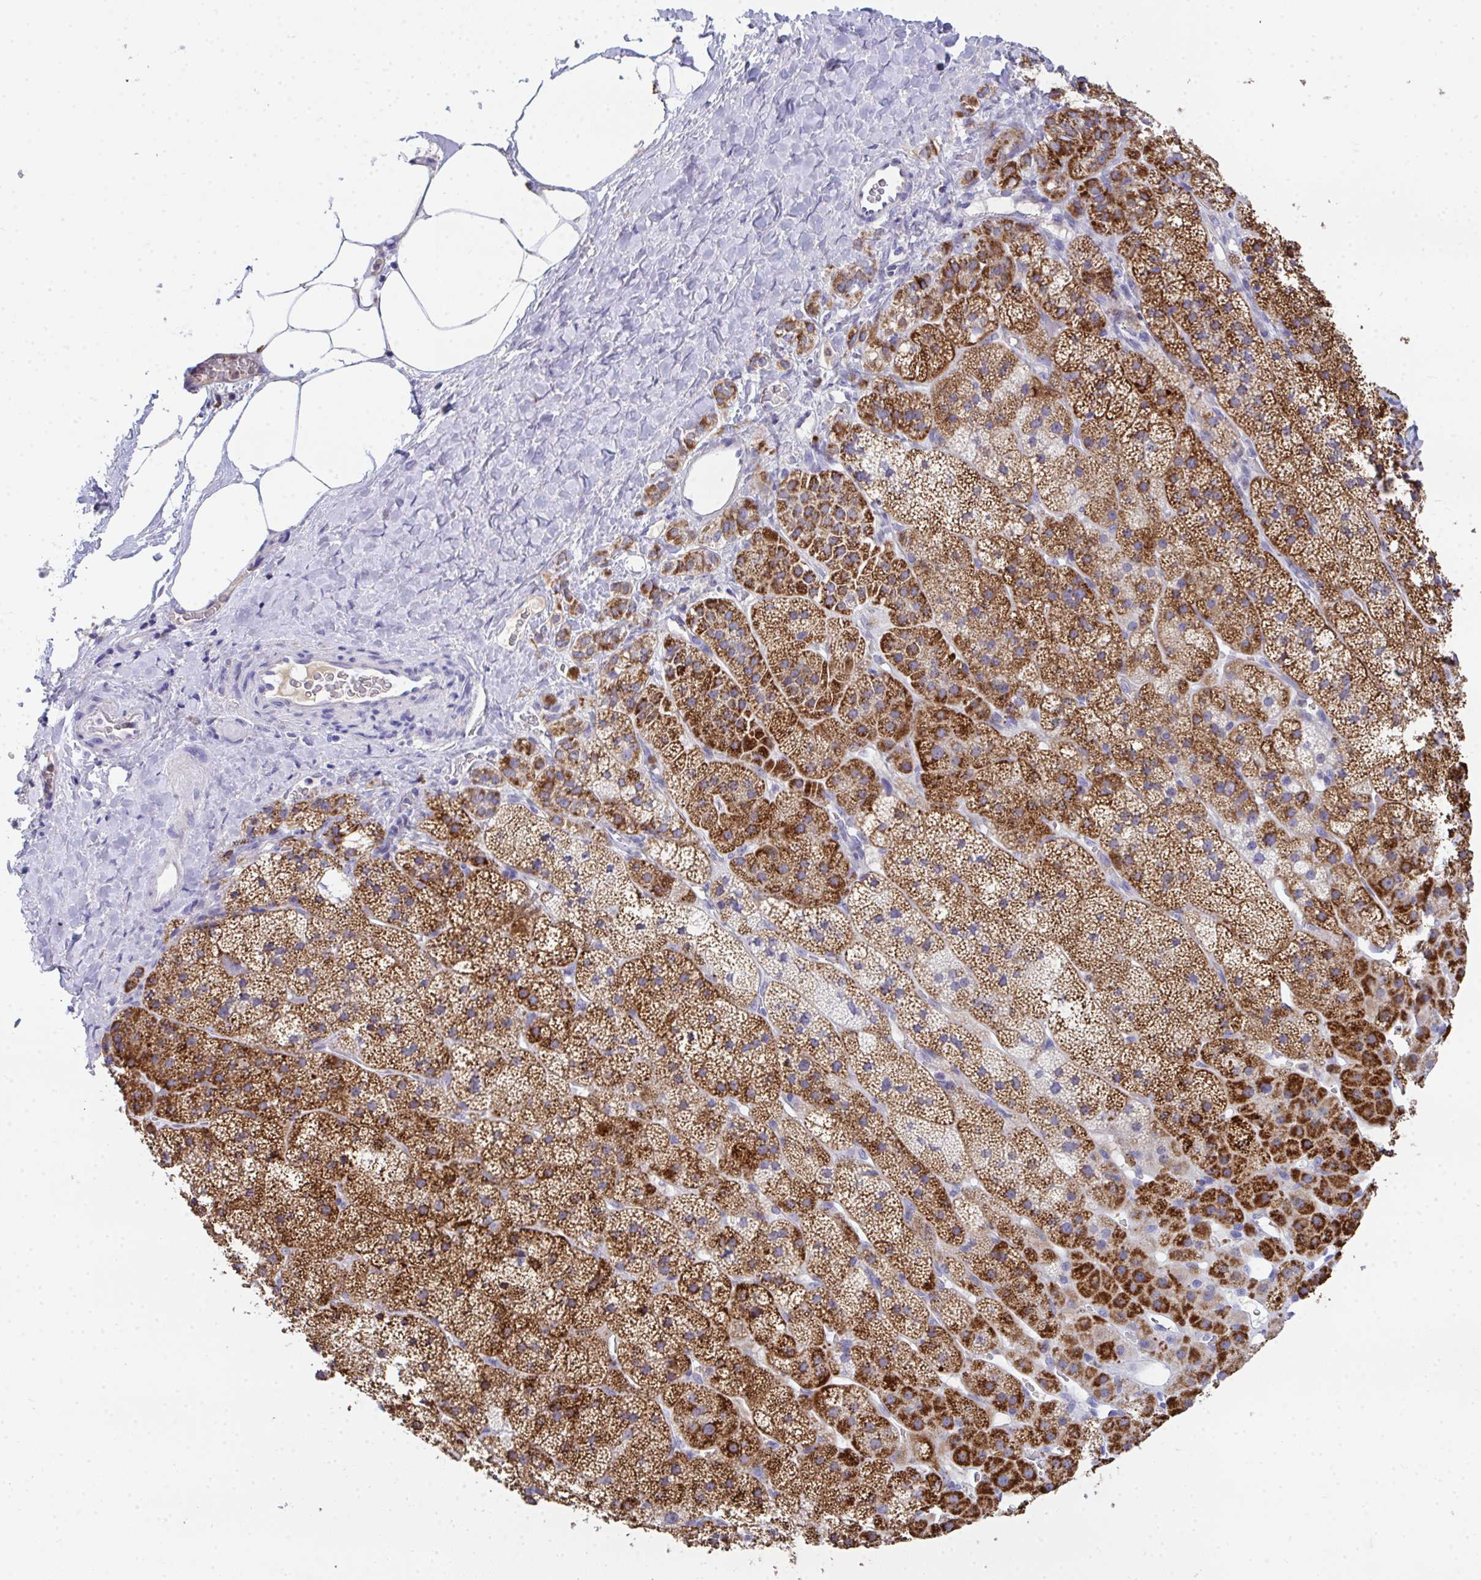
{"staining": {"intensity": "strong", "quantity": ">75%", "location": "cytoplasmic/membranous"}, "tissue": "adrenal gland", "cell_type": "Glandular cells", "image_type": "normal", "snomed": [{"axis": "morphology", "description": "Normal tissue, NOS"}, {"axis": "topography", "description": "Adrenal gland"}], "caption": "This photomicrograph shows immunohistochemistry (IHC) staining of unremarkable human adrenal gland, with high strong cytoplasmic/membranous positivity in about >75% of glandular cells.", "gene": "COA5", "patient": {"sex": "male", "age": 57}}